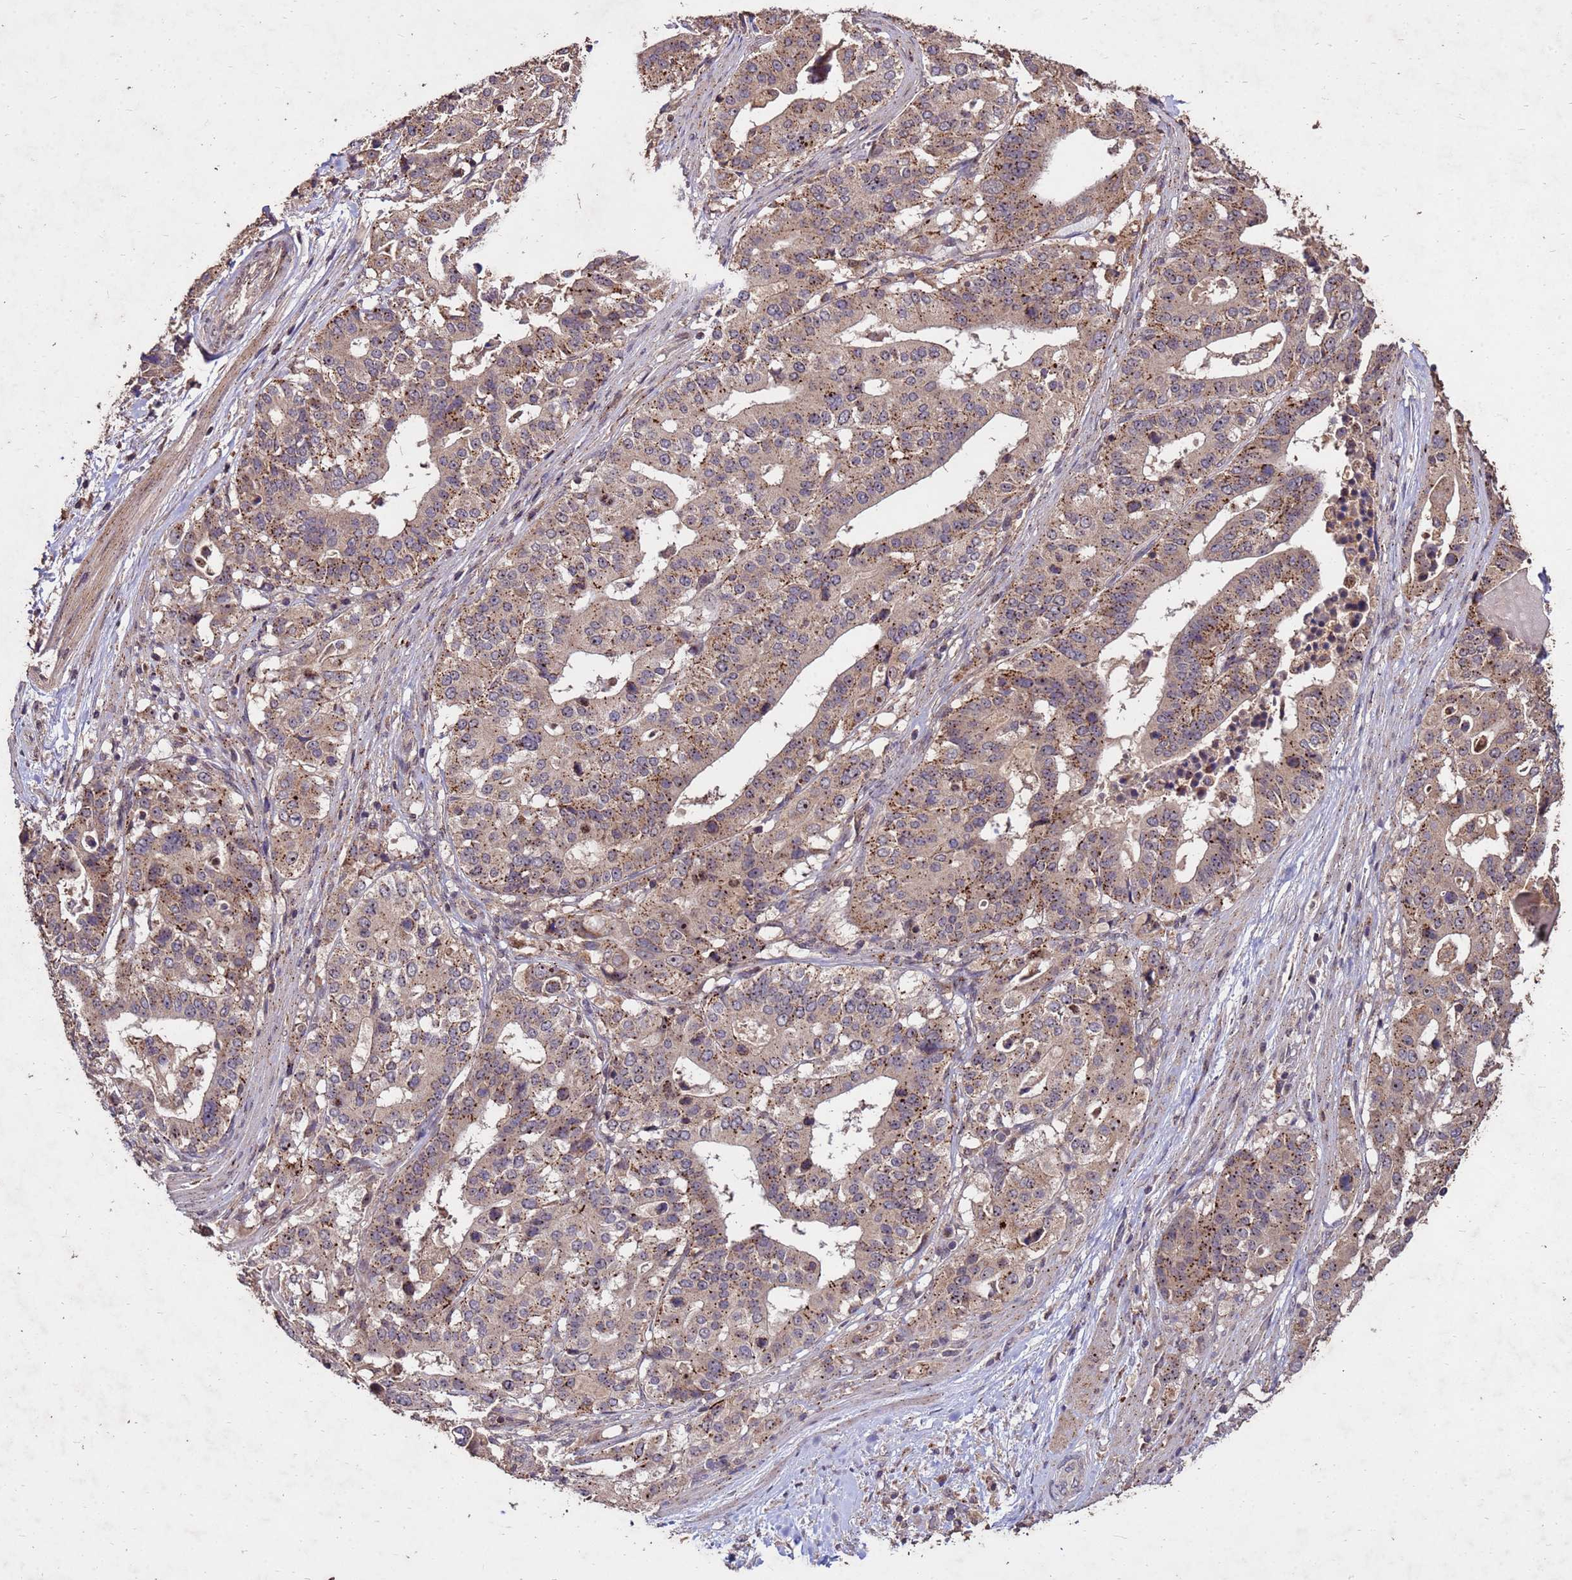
{"staining": {"intensity": "moderate", "quantity": ">75%", "location": "cytoplasmic/membranous"}, "tissue": "stomach cancer", "cell_type": "Tumor cells", "image_type": "cancer", "snomed": [{"axis": "morphology", "description": "Adenocarcinoma, NOS"}, {"axis": "topography", "description": "Stomach"}], "caption": "Immunohistochemistry (IHC) histopathology image of human stomach adenocarcinoma stained for a protein (brown), which displays medium levels of moderate cytoplasmic/membranous positivity in about >75% of tumor cells.", "gene": "TOR4A", "patient": {"sex": "male", "age": 48}}